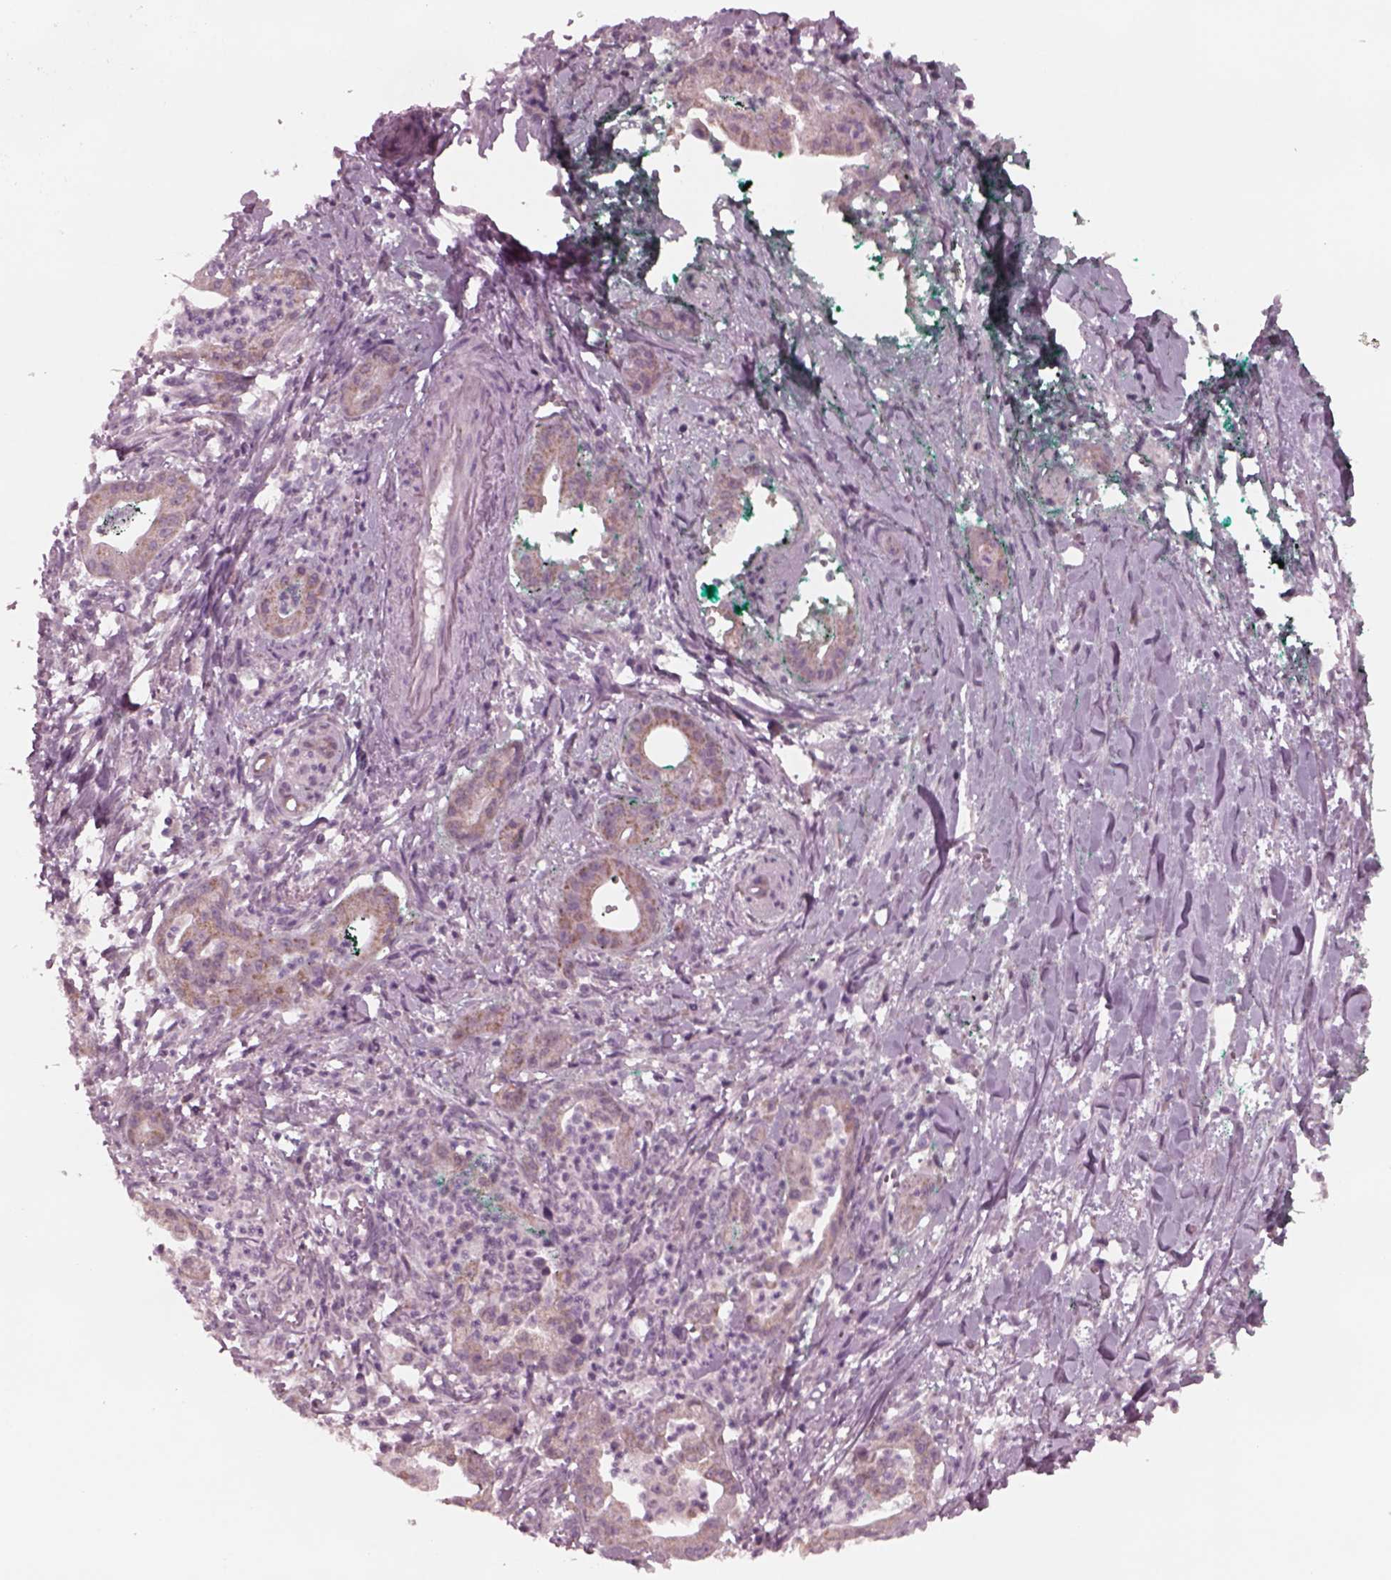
{"staining": {"intensity": "moderate", "quantity": "<25%", "location": "cytoplasmic/membranous"}, "tissue": "pancreatic cancer", "cell_type": "Tumor cells", "image_type": "cancer", "snomed": [{"axis": "morphology", "description": "Normal tissue, NOS"}, {"axis": "morphology", "description": "Adenocarcinoma, NOS"}, {"axis": "topography", "description": "Lymph node"}, {"axis": "topography", "description": "Pancreas"}], "caption": "Pancreatic cancer (adenocarcinoma) stained with a brown dye demonstrates moderate cytoplasmic/membranous positive expression in approximately <25% of tumor cells.", "gene": "CELSR3", "patient": {"sex": "female", "age": 58}}